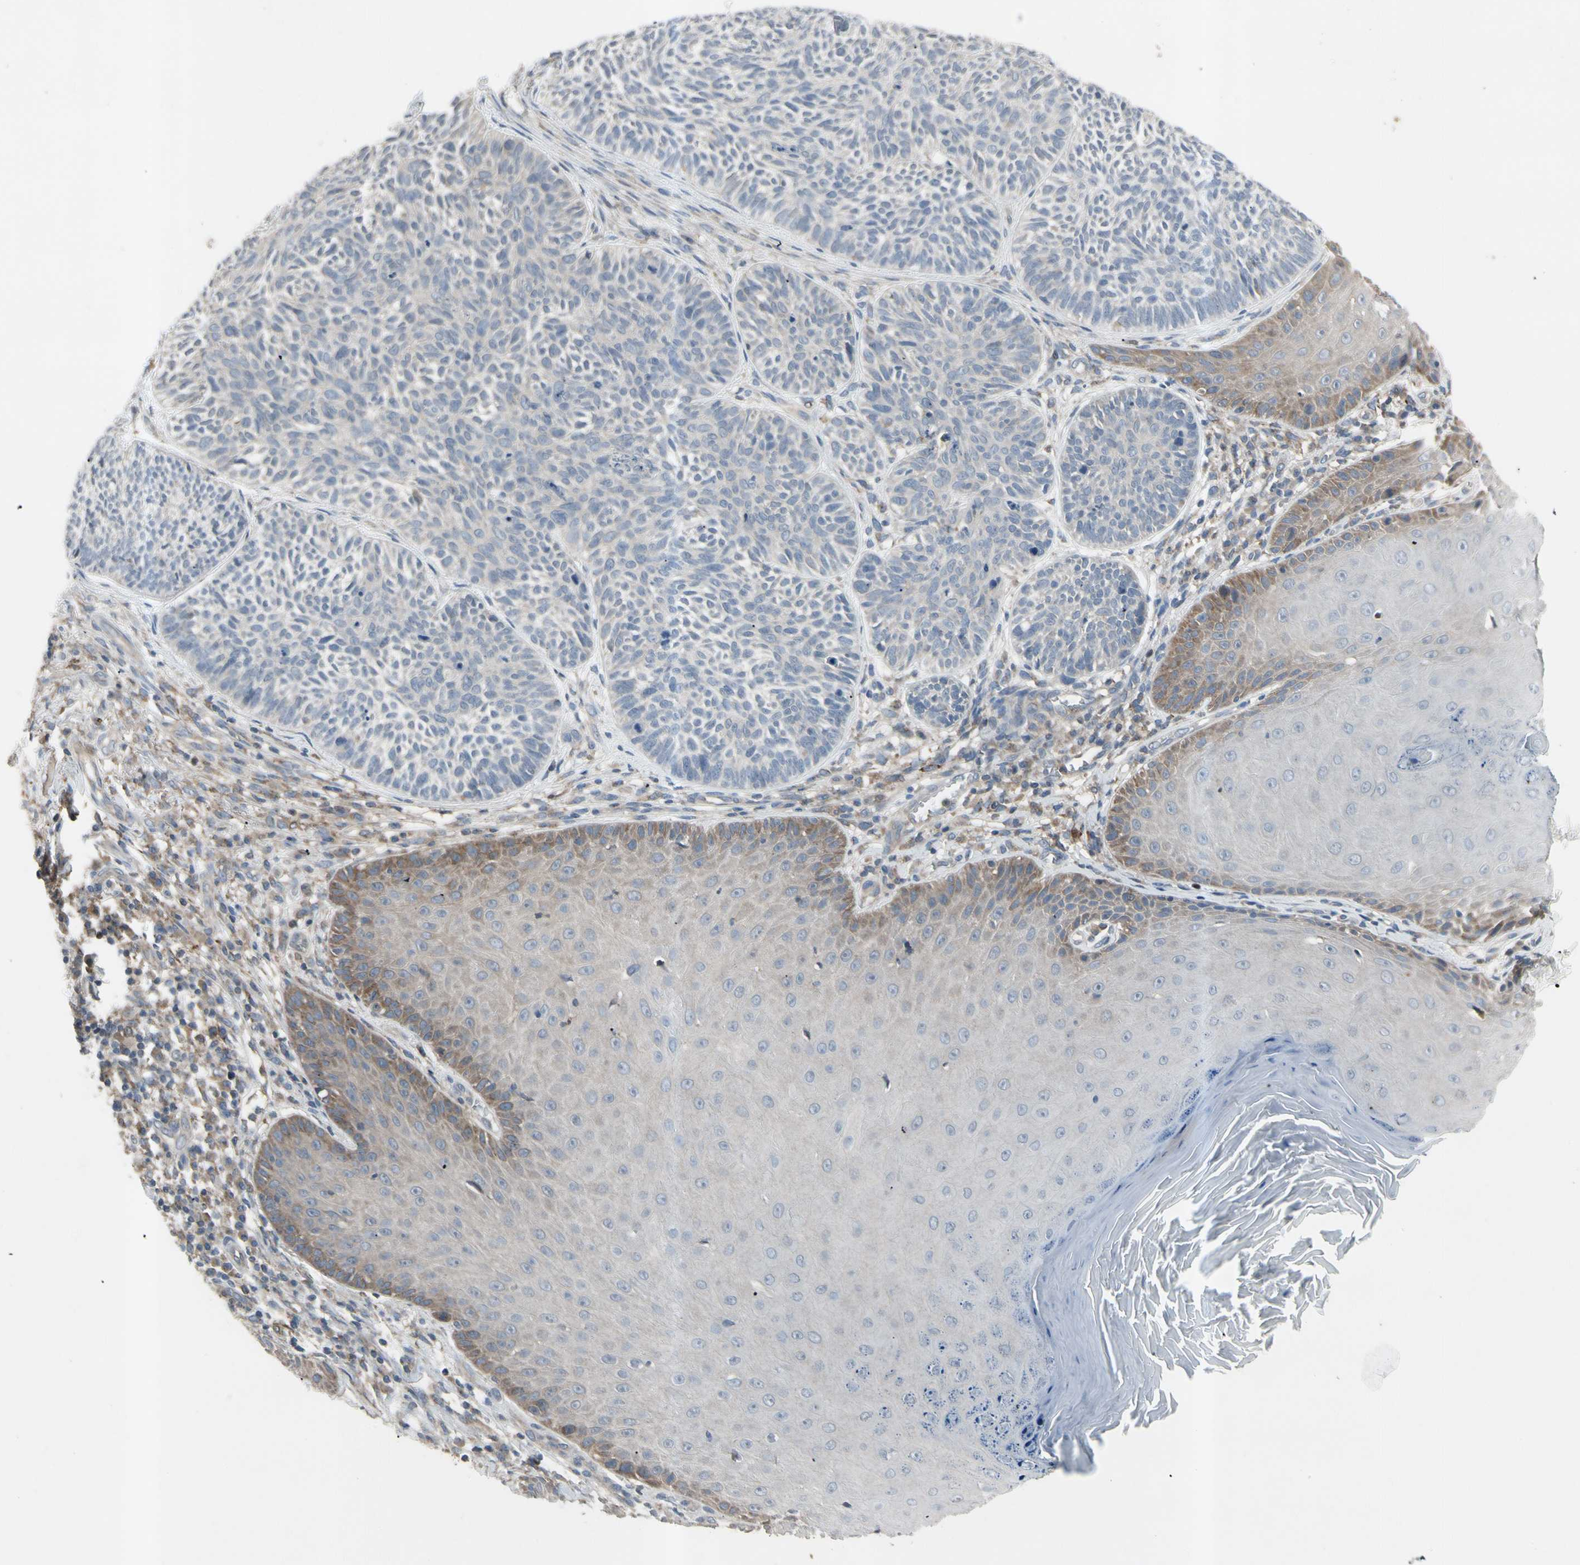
{"staining": {"intensity": "negative", "quantity": "none", "location": "none"}, "tissue": "skin cancer", "cell_type": "Tumor cells", "image_type": "cancer", "snomed": [{"axis": "morphology", "description": "Normal tissue, NOS"}, {"axis": "morphology", "description": "Basal cell carcinoma"}, {"axis": "topography", "description": "Skin"}], "caption": "Skin basal cell carcinoma was stained to show a protein in brown. There is no significant staining in tumor cells.", "gene": "NMI", "patient": {"sex": "male", "age": 52}}